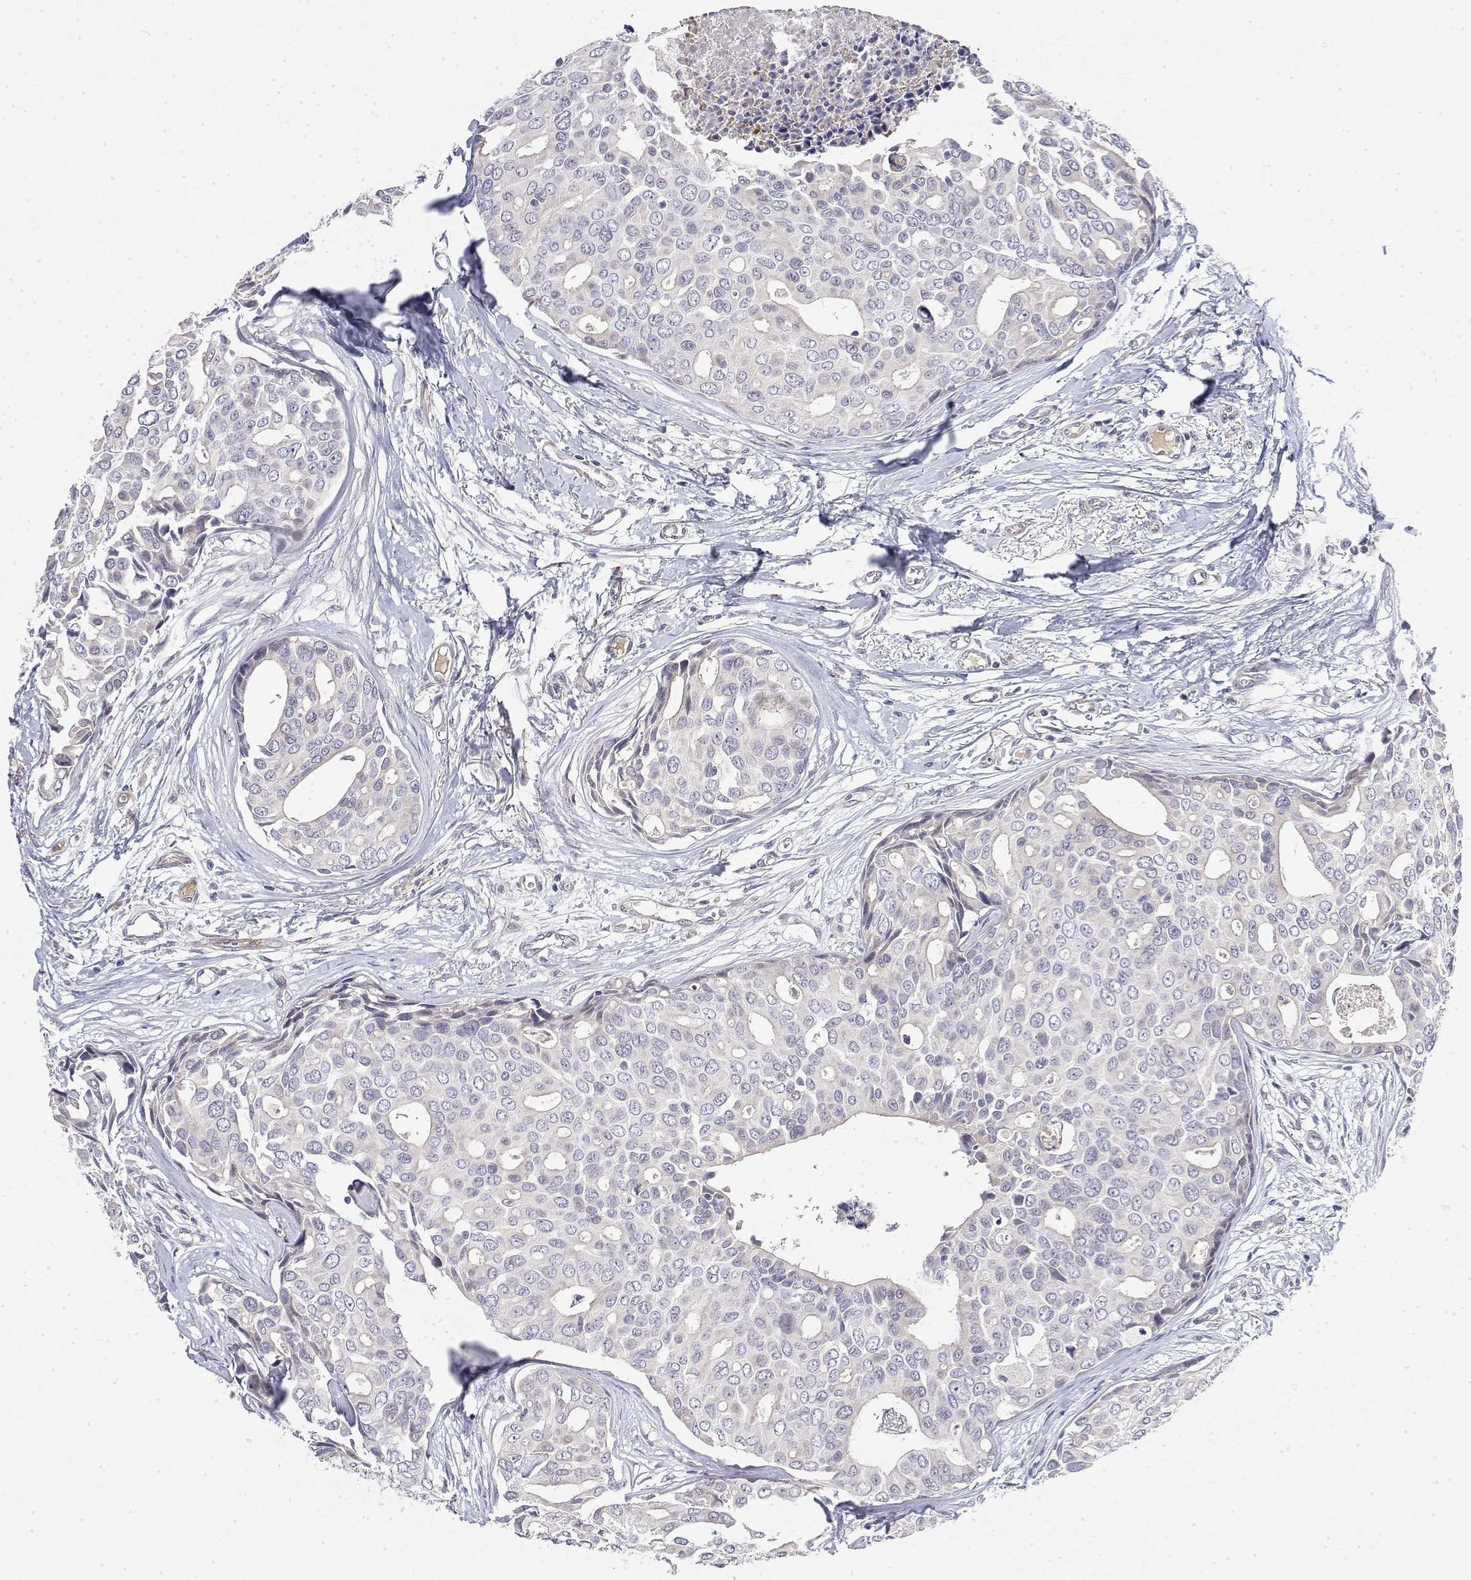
{"staining": {"intensity": "negative", "quantity": "none", "location": "none"}, "tissue": "breast cancer", "cell_type": "Tumor cells", "image_type": "cancer", "snomed": [{"axis": "morphology", "description": "Duct carcinoma"}, {"axis": "topography", "description": "Breast"}], "caption": "Immunohistochemical staining of breast cancer reveals no significant staining in tumor cells.", "gene": "IGFBP4", "patient": {"sex": "female", "age": 54}}